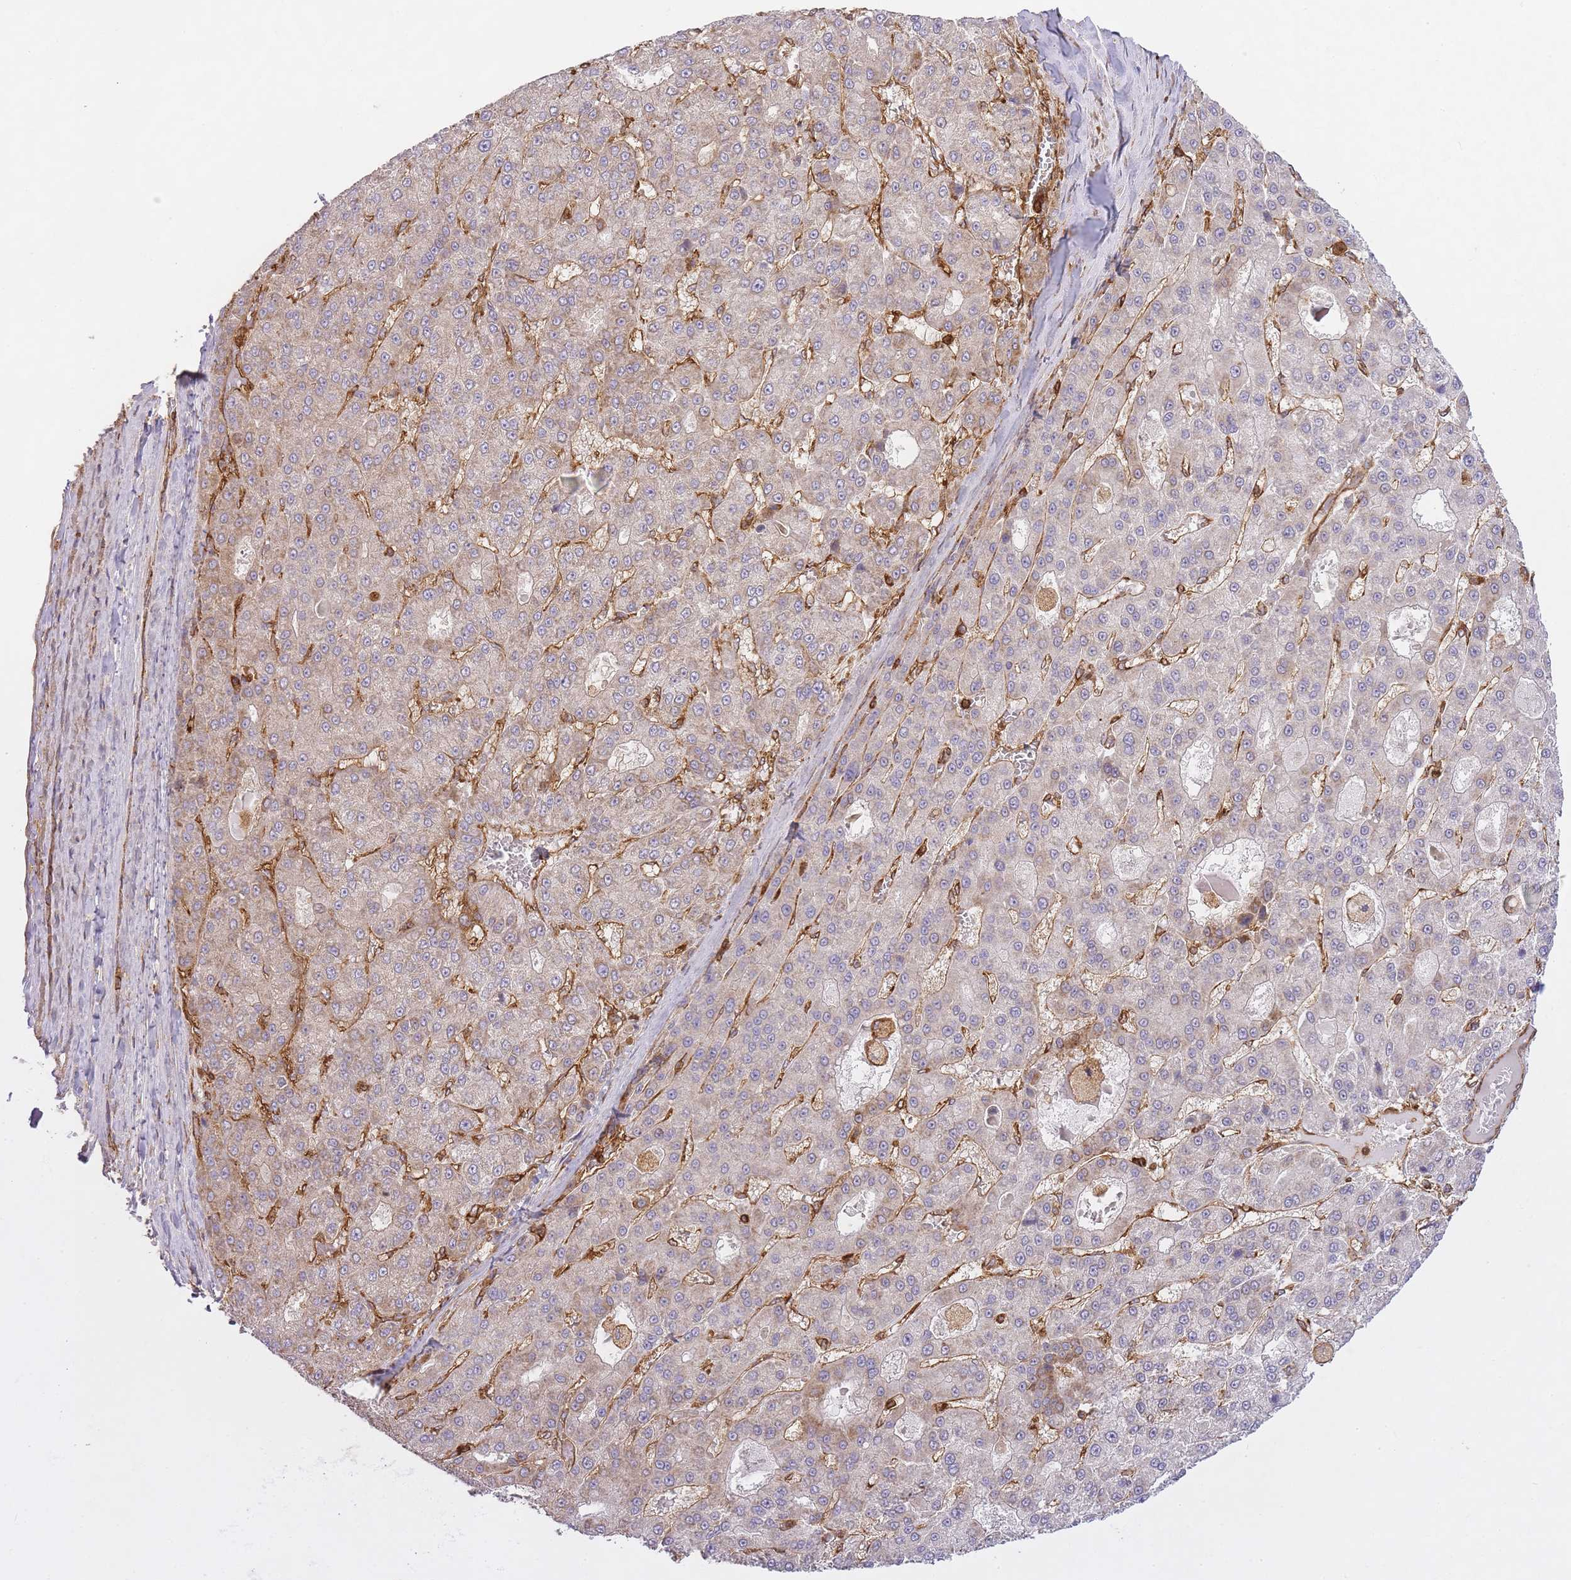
{"staining": {"intensity": "weak", "quantity": "25%-75%", "location": "cytoplasmic/membranous"}, "tissue": "liver cancer", "cell_type": "Tumor cells", "image_type": "cancer", "snomed": [{"axis": "morphology", "description": "Carcinoma, Hepatocellular, NOS"}, {"axis": "topography", "description": "Liver"}], "caption": "Protein analysis of liver cancer (hepatocellular carcinoma) tissue exhibits weak cytoplasmic/membranous expression in approximately 25%-75% of tumor cells.", "gene": "MSN", "patient": {"sex": "male", "age": 70}}